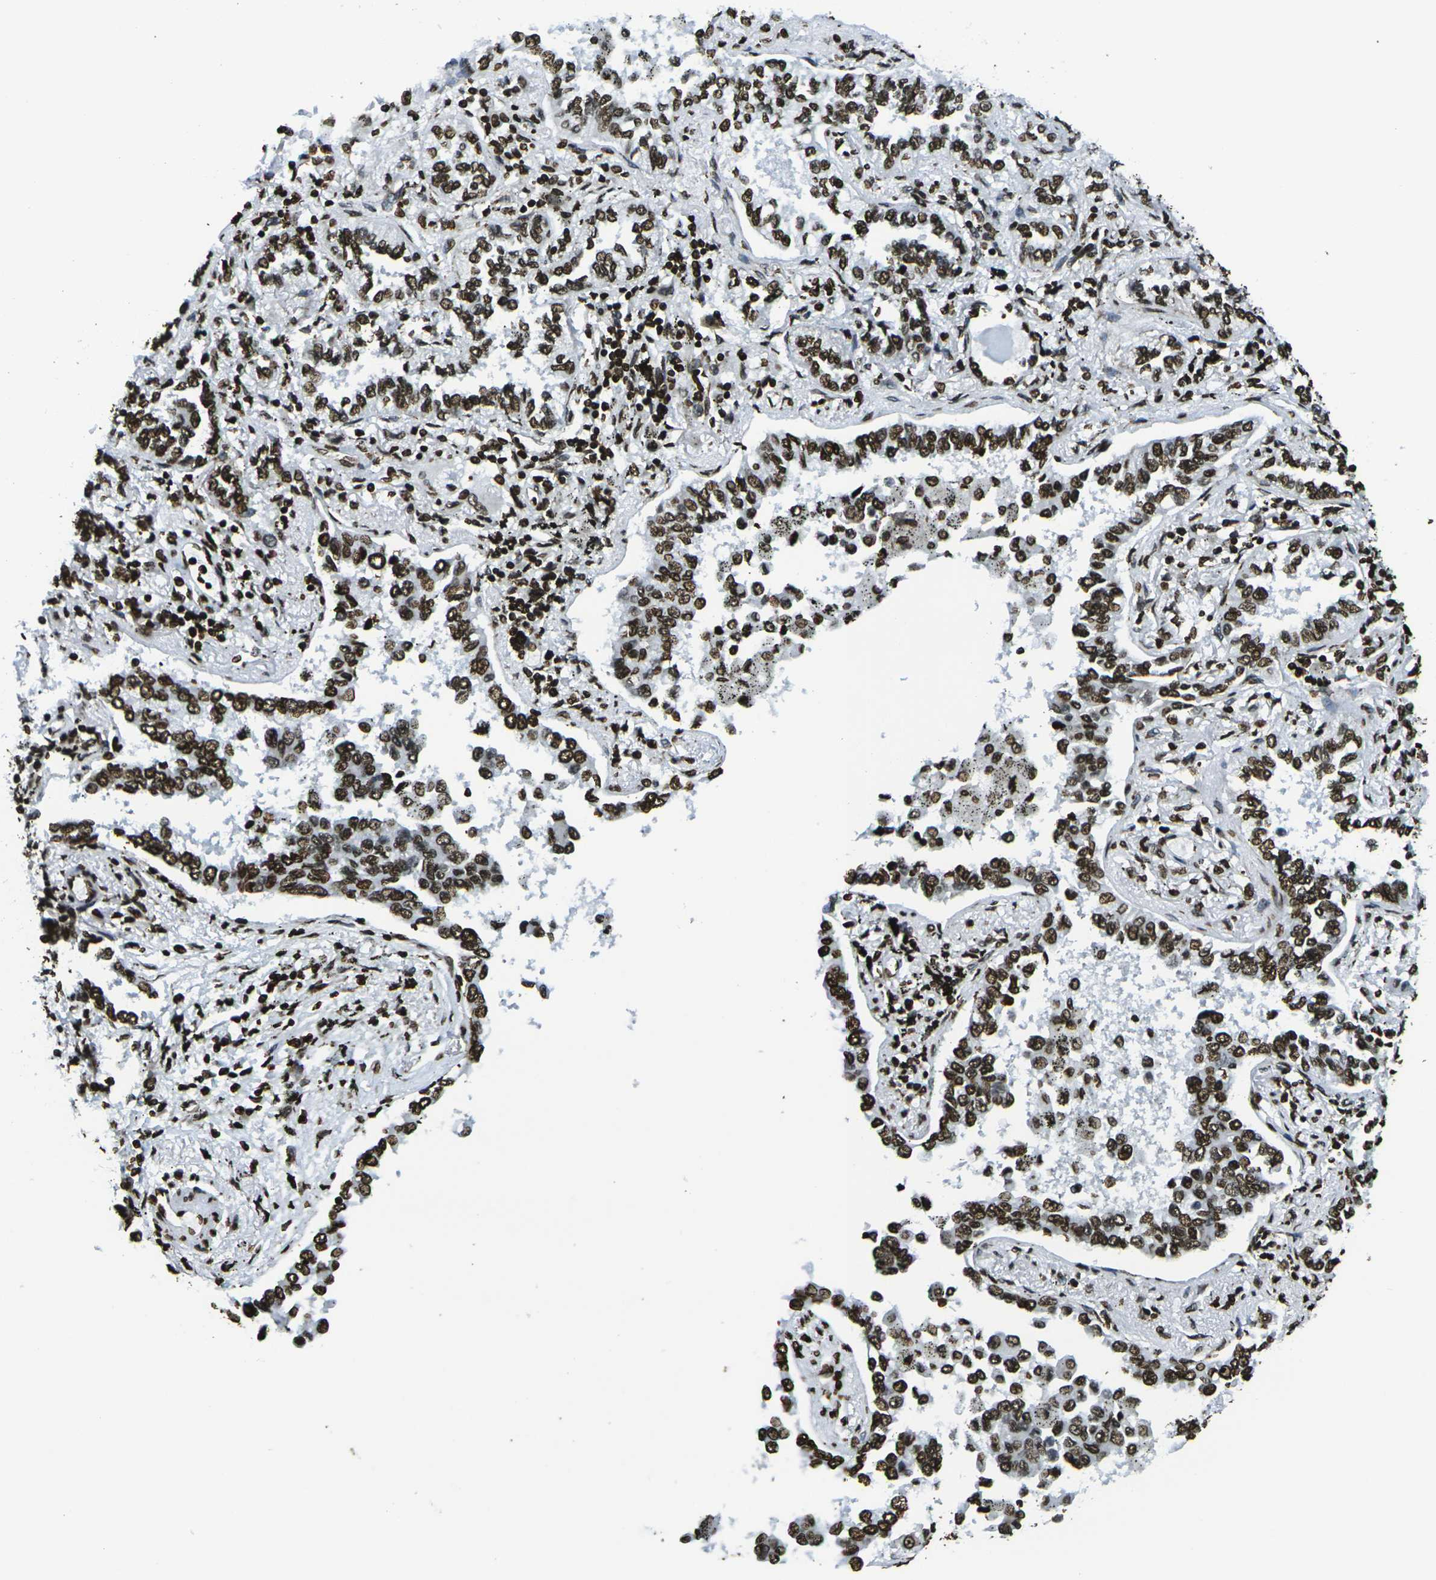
{"staining": {"intensity": "strong", "quantity": ">75%", "location": "nuclear"}, "tissue": "lung cancer", "cell_type": "Tumor cells", "image_type": "cancer", "snomed": [{"axis": "morphology", "description": "Normal tissue, NOS"}, {"axis": "morphology", "description": "Adenocarcinoma, NOS"}, {"axis": "topography", "description": "Lung"}], "caption": "A micrograph of lung adenocarcinoma stained for a protein exhibits strong nuclear brown staining in tumor cells.", "gene": "H1-2", "patient": {"sex": "male", "age": 59}}